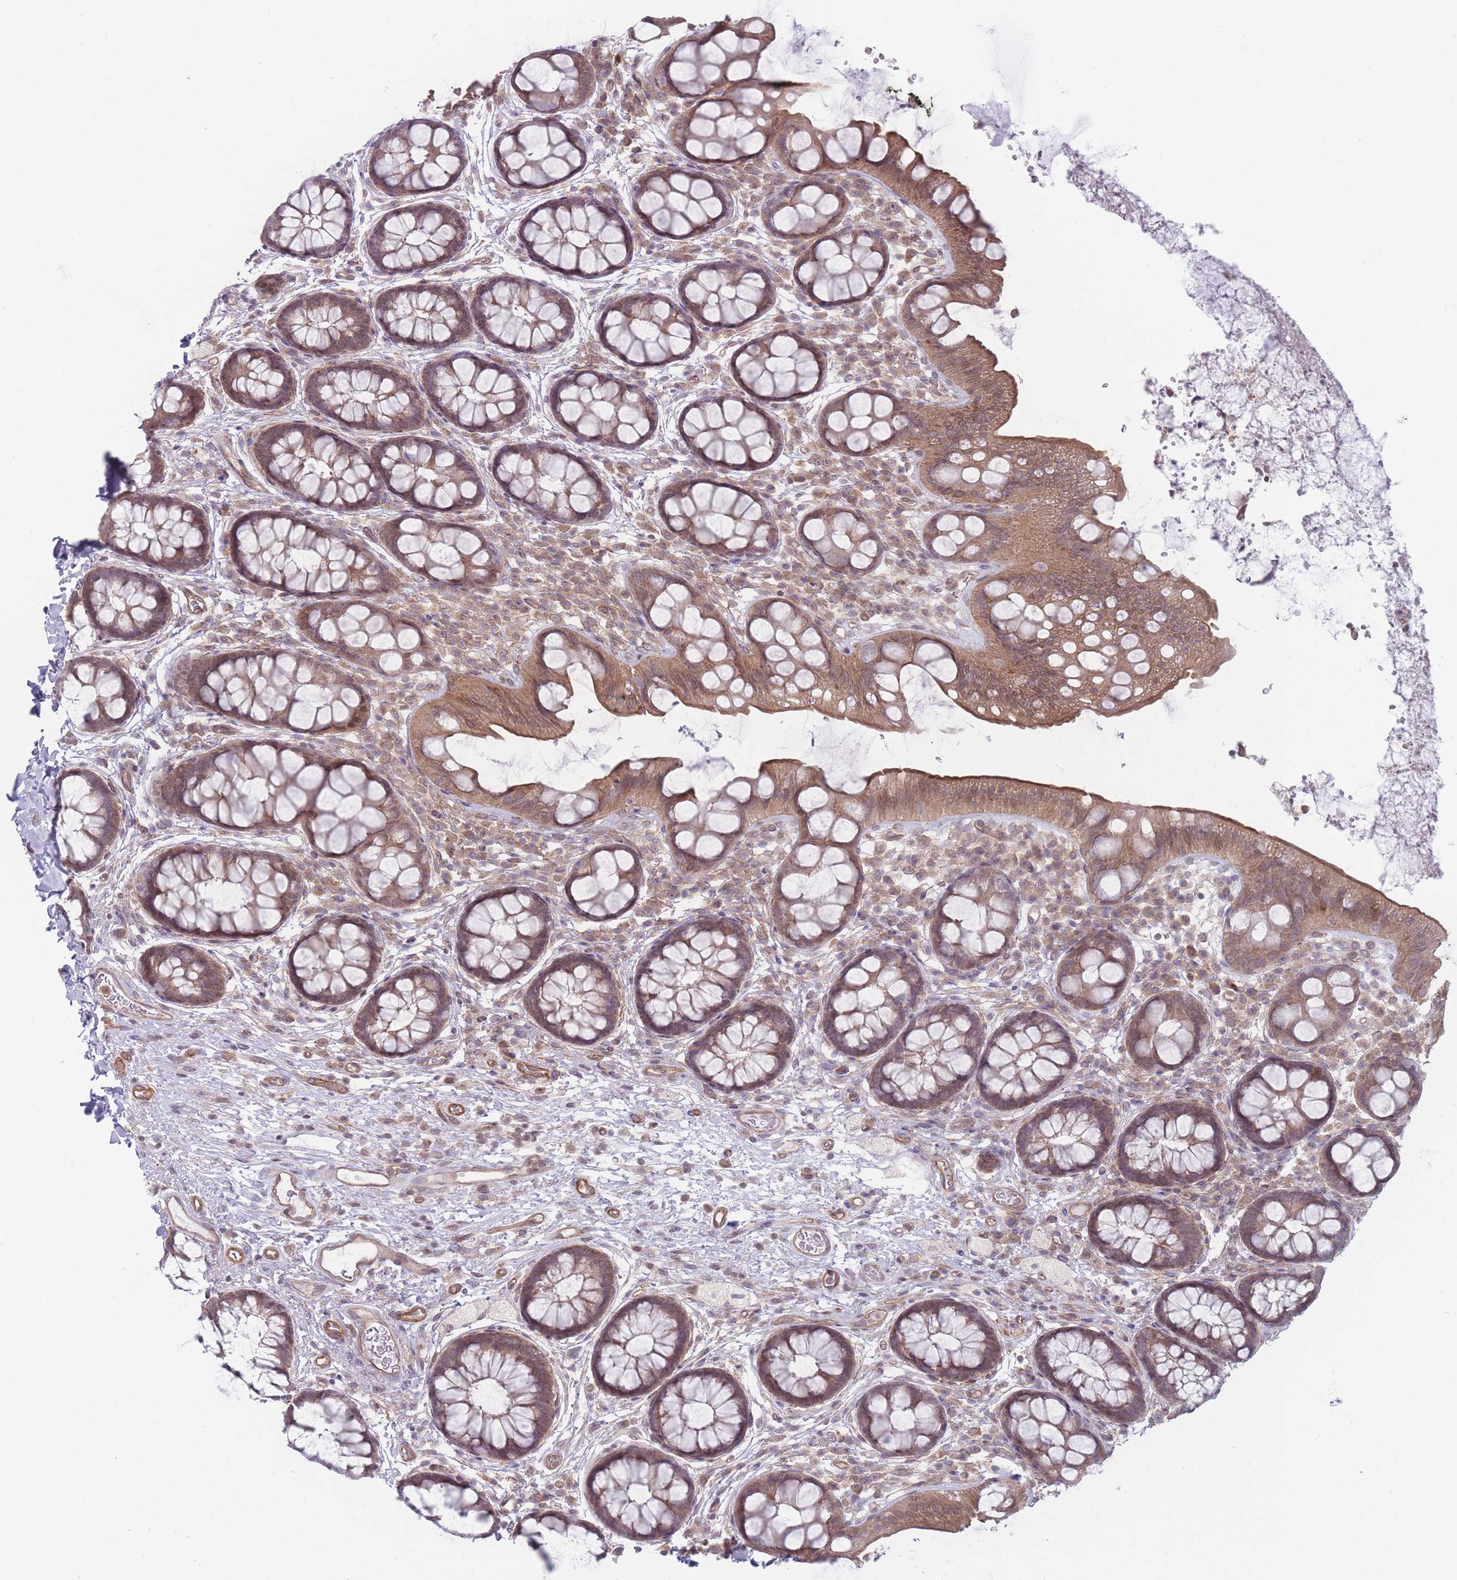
{"staining": {"intensity": "moderate", "quantity": ">75%", "location": "cytoplasmic/membranous"}, "tissue": "rectum", "cell_type": "Glandular cells", "image_type": "normal", "snomed": [{"axis": "morphology", "description": "Normal tissue, NOS"}, {"axis": "topography", "description": "Rectum"}, {"axis": "topography", "description": "Peripheral nerve tissue"}], "caption": "An image showing moderate cytoplasmic/membranous positivity in about >75% of glandular cells in benign rectum, as visualized by brown immunohistochemical staining.", "gene": "VRK2", "patient": {"sex": "female", "age": 69}}